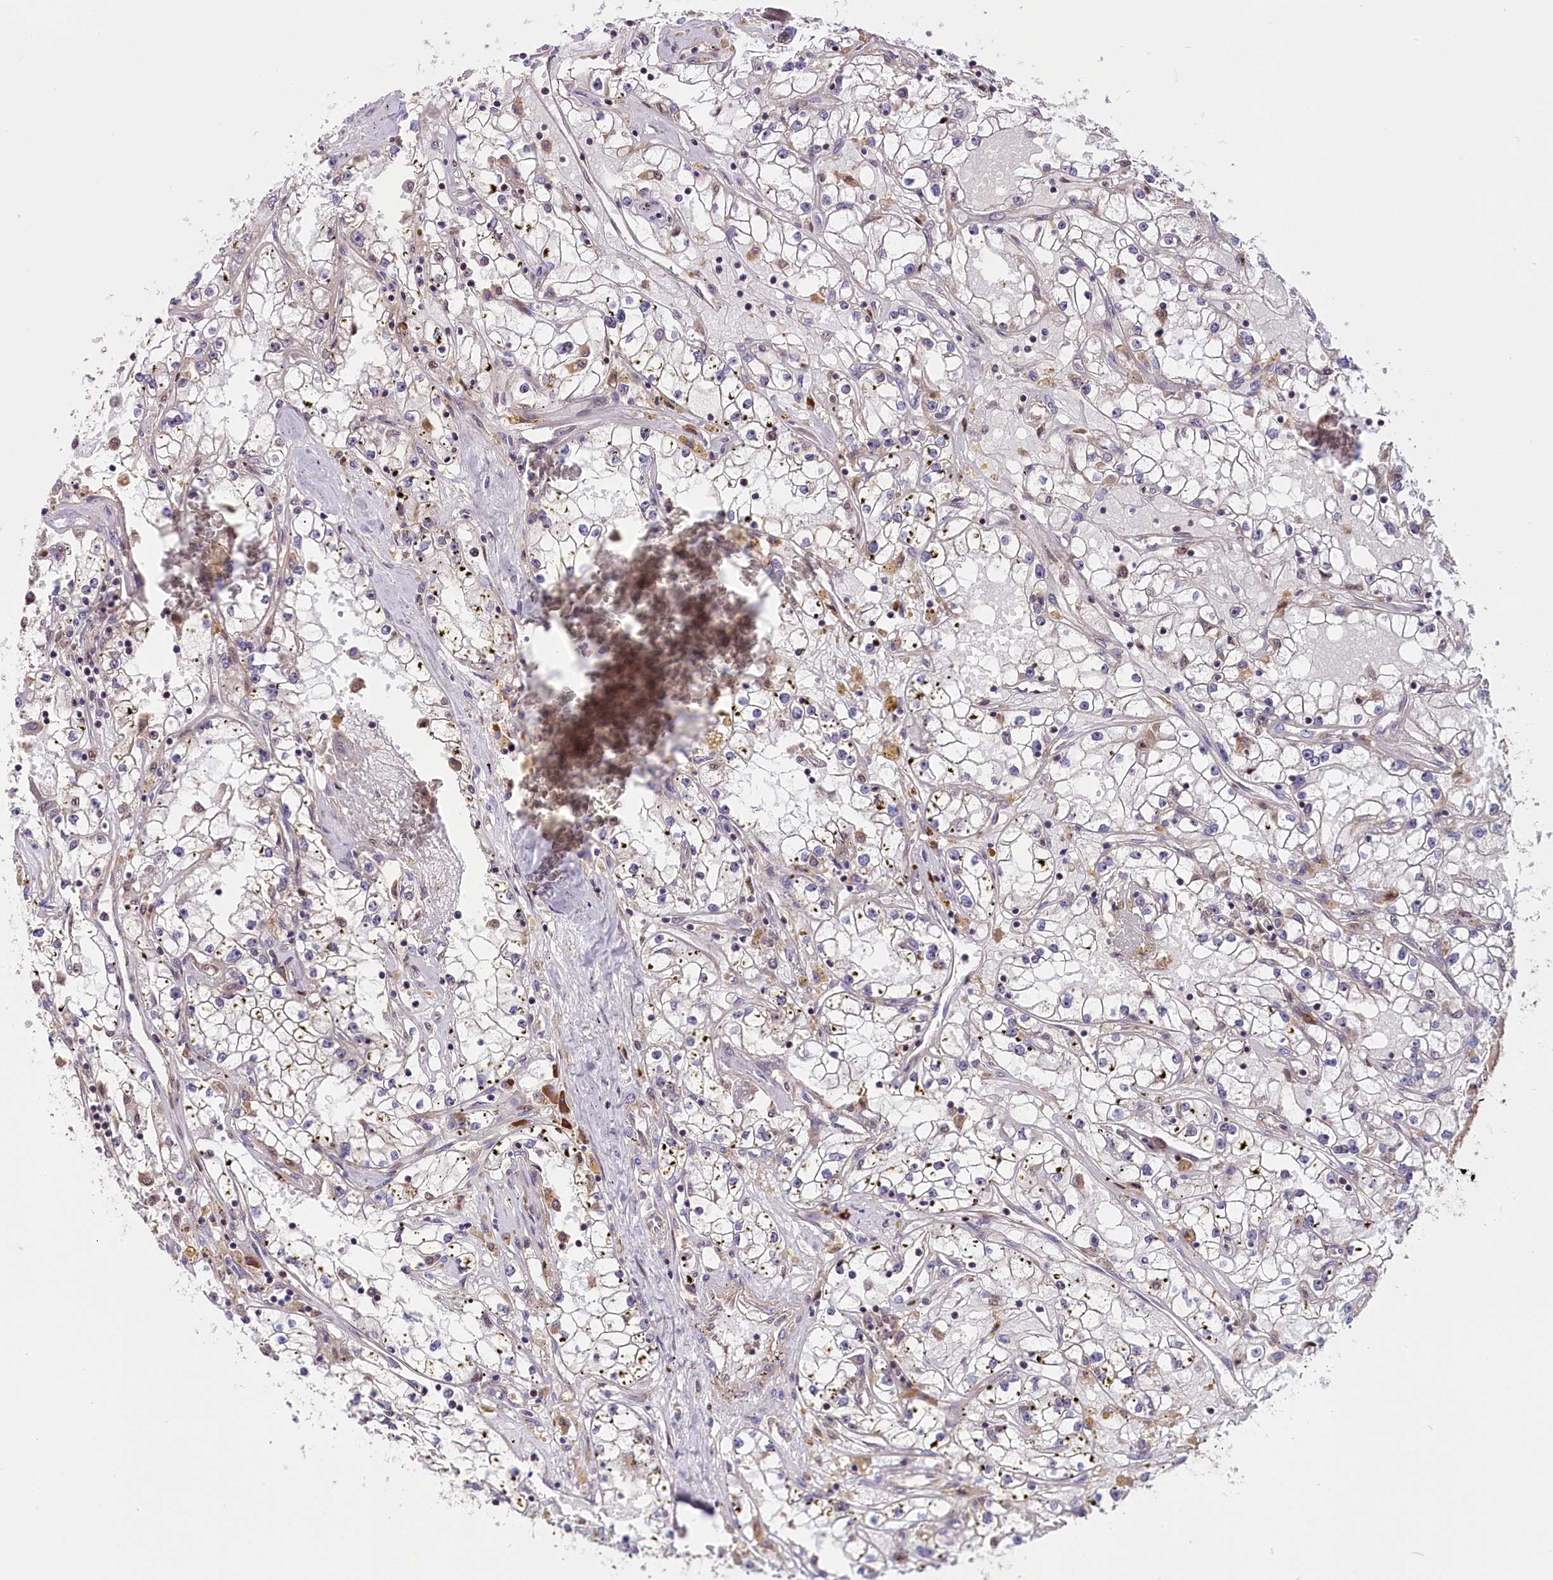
{"staining": {"intensity": "negative", "quantity": "none", "location": "none"}, "tissue": "renal cancer", "cell_type": "Tumor cells", "image_type": "cancer", "snomed": [{"axis": "morphology", "description": "Adenocarcinoma, NOS"}, {"axis": "topography", "description": "Kidney"}], "caption": "There is no significant expression in tumor cells of renal adenocarcinoma.", "gene": "RIC8A", "patient": {"sex": "male", "age": 56}}